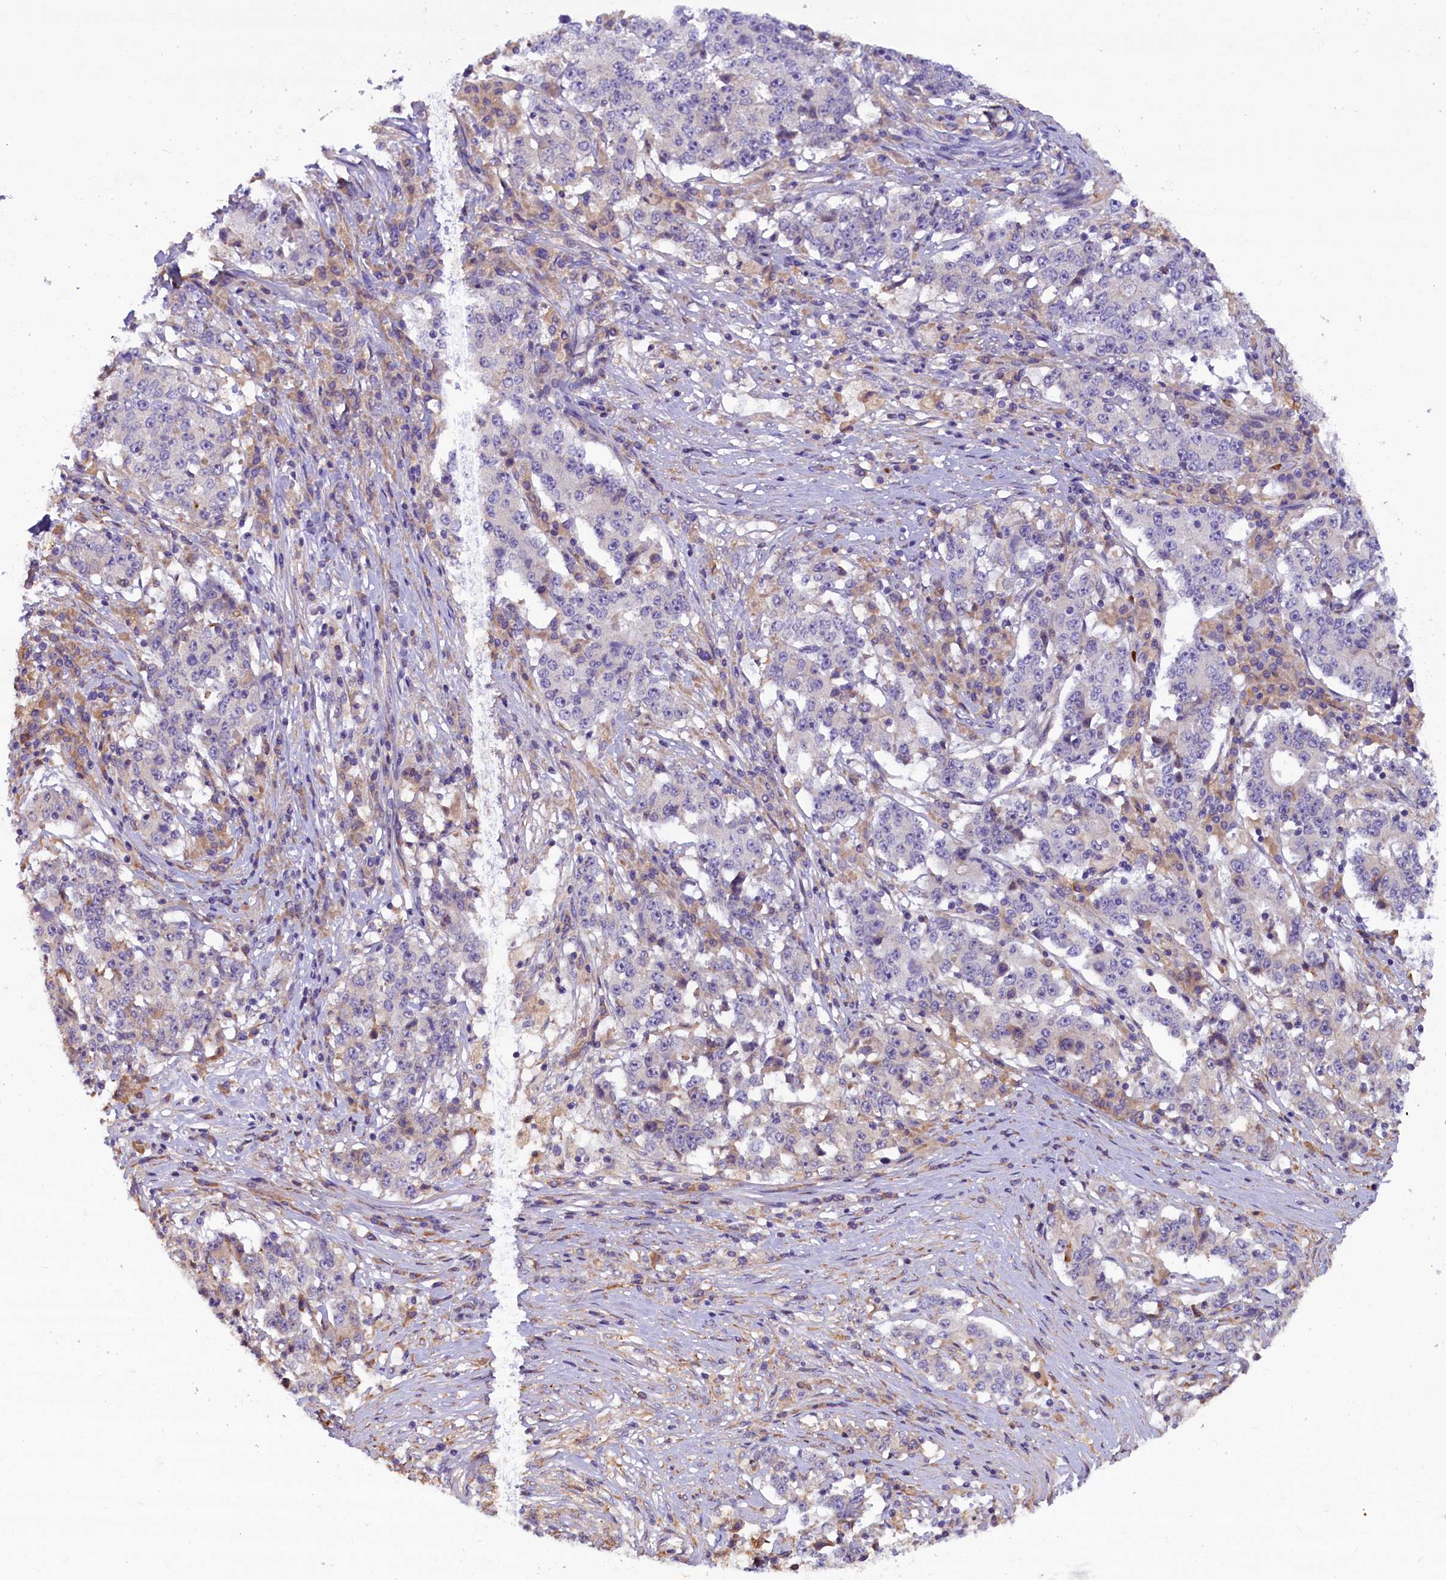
{"staining": {"intensity": "negative", "quantity": "none", "location": "none"}, "tissue": "stomach cancer", "cell_type": "Tumor cells", "image_type": "cancer", "snomed": [{"axis": "morphology", "description": "Adenocarcinoma, NOS"}, {"axis": "topography", "description": "Stomach"}], "caption": "Immunohistochemistry image of neoplastic tissue: human adenocarcinoma (stomach) stained with DAB (3,3'-diaminobenzidine) reveals no significant protein positivity in tumor cells.", "gene": "CCDC9B", "patient": {"sex": "male", "age": 59}}